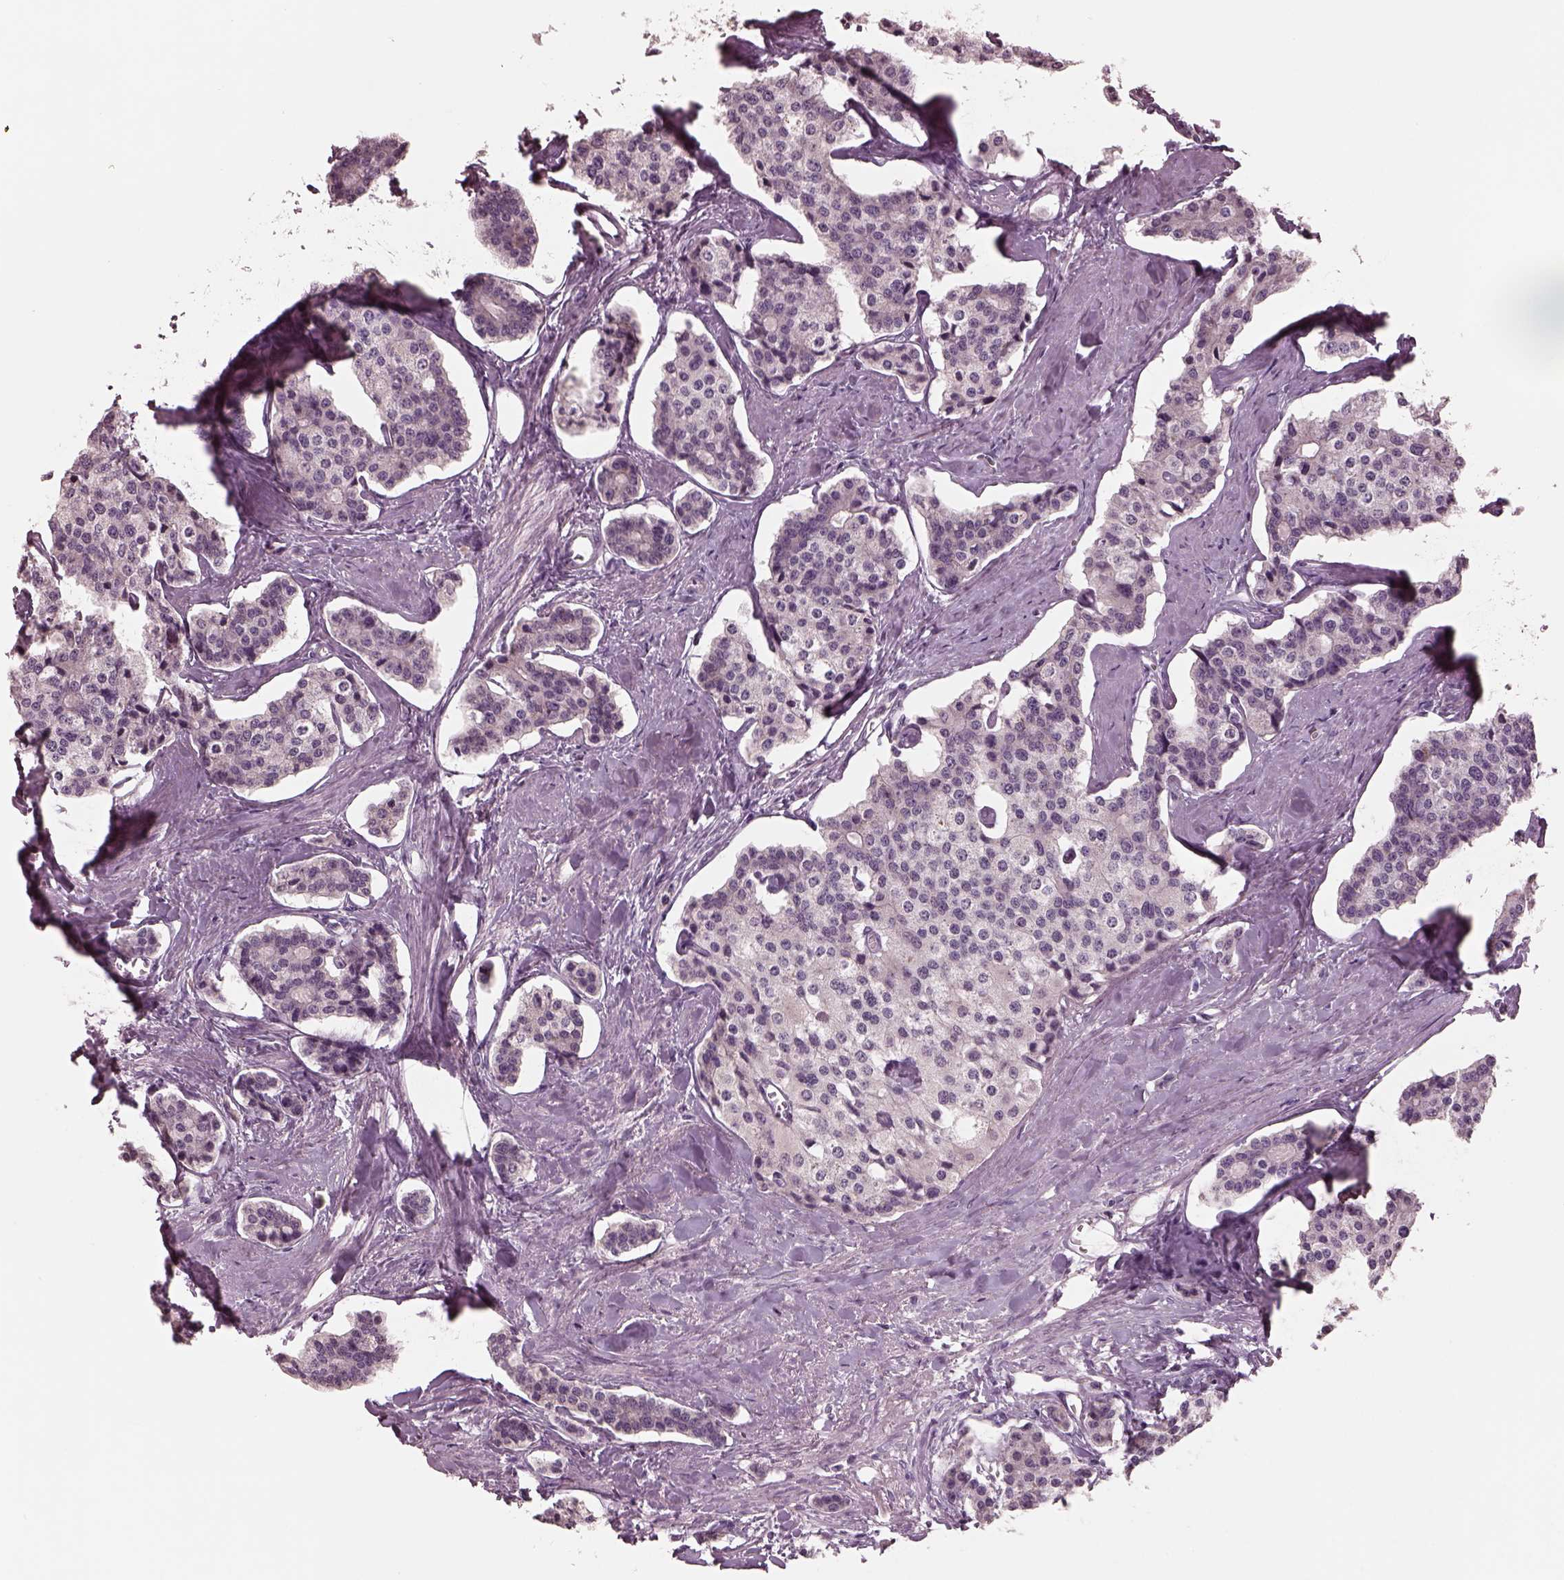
{"staining": {"intensity": "negative", "quantity": "none", "location": "none"}, "tissue": "carcinoid", "cell_type": "Tumor cells", "image_type": "cancer", "snomed": [{"axis": "morphology", "description": "Carcinoid, malignant, NOS"}, {"axis": "topography", "description": "Small intestine"}], "caption": "DAB (3,3'-diaminobenzidine) immunohistochemical staining of carcinoid reveals no significant staining in tumor cells. (Immunohistochemistry (ihc), brightfield microscopy, high magnification).", "gene": "RCVRN", "patient": {"sex": "female", "age": 65}}